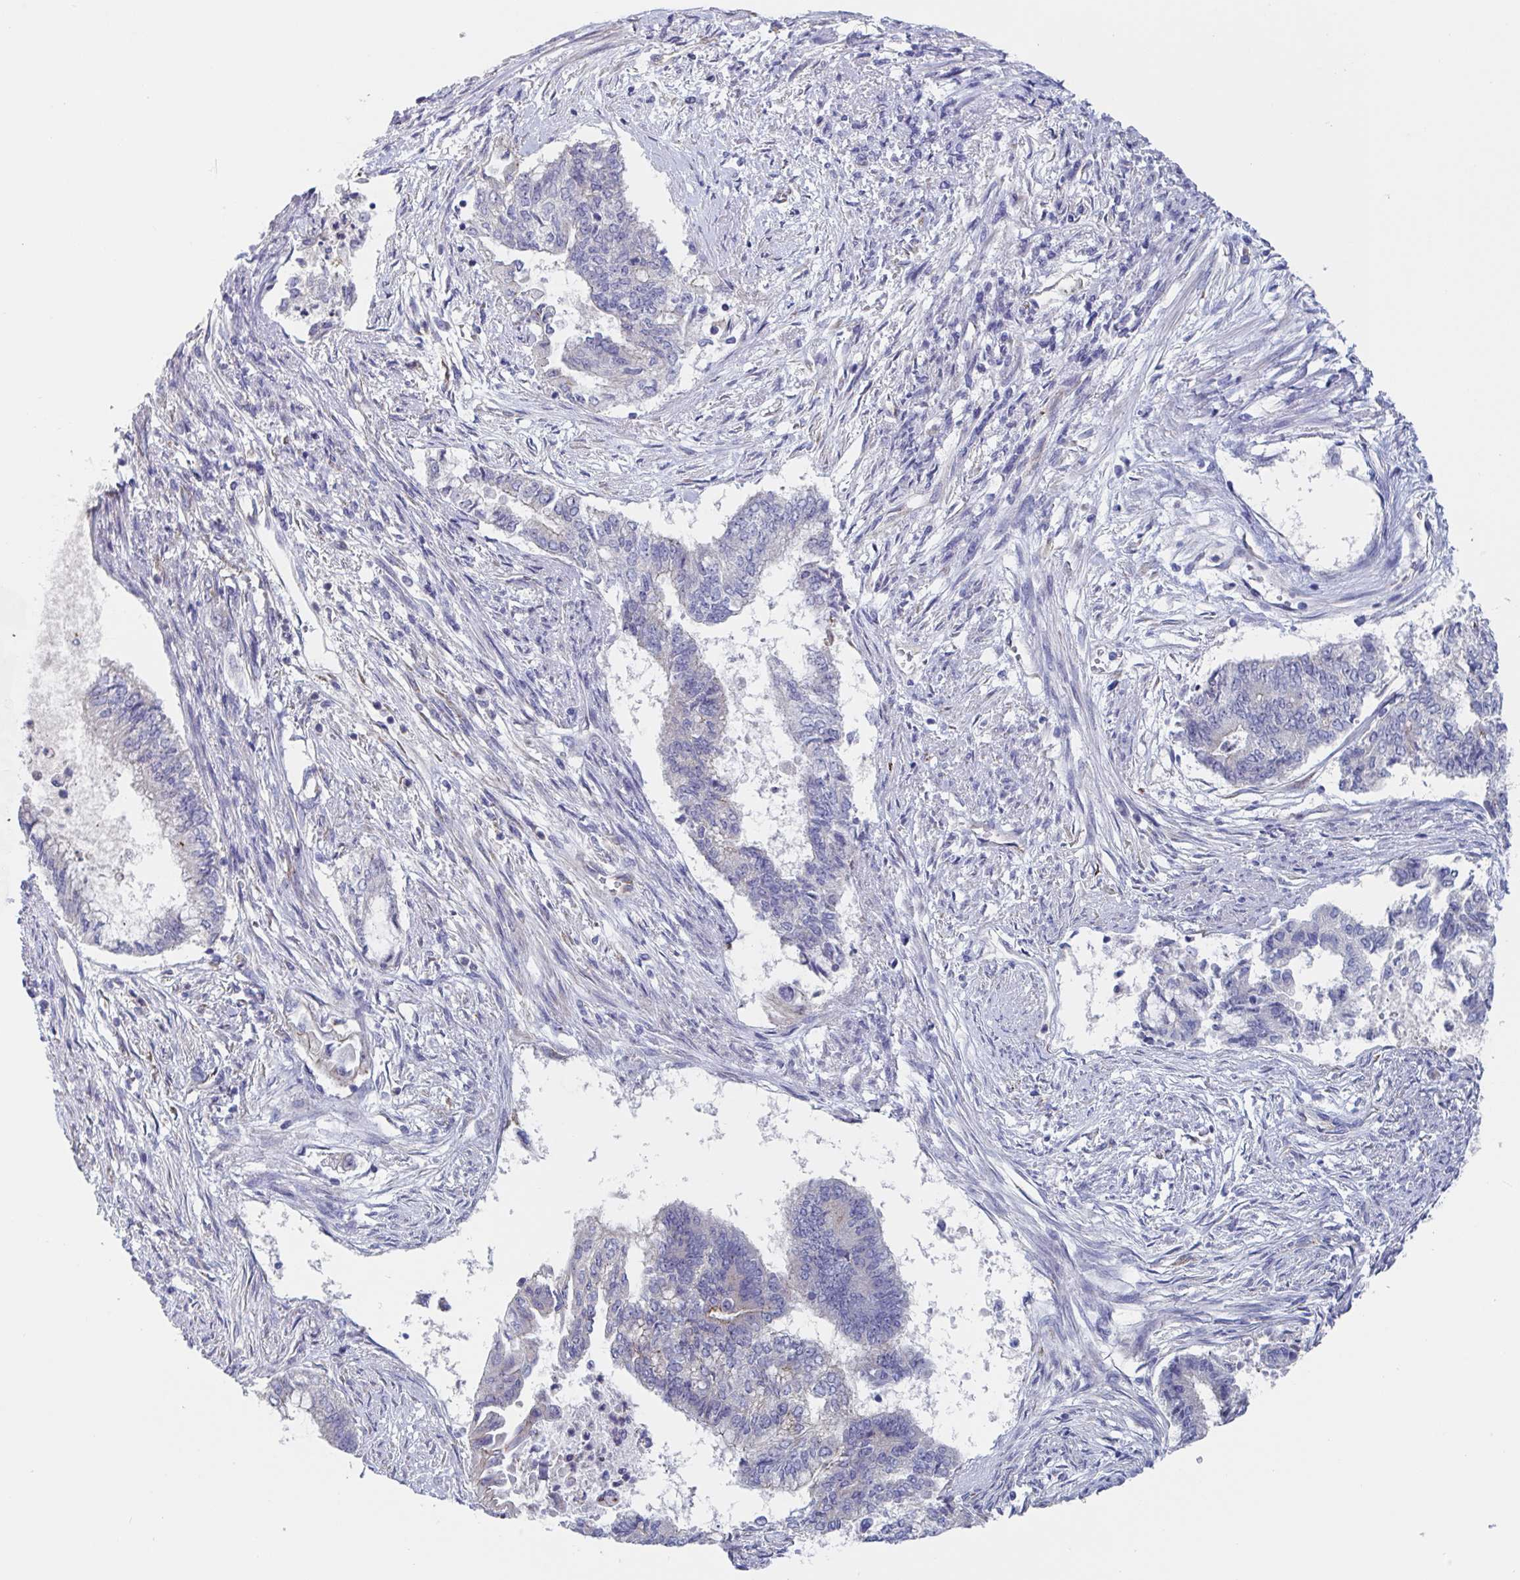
{"staining": {"intensity": "weak", "quantity": "<25%", "location": "cytoplasmic/membranous"}, "tissue": "endometrial cancer", "cell_type": "Tumor cells", "image_type": "cancer", "snomed": [{"axis": "morphology", "description": "Adenocarcinoma, NOS"}, {"axis": "topography", "description": "Endometrium"}], "caption": "Immunohistochemistry (IHC) histopathology image of endometrial cancer (adenocarcinoma) stained for a protein (brown), which shows no staining in tumor cells. (Stains: DAB immunohistochemistry (IHC) with hematoxylin counter stain, Microscopy: brightfield microscopy at high magnification).", "gene": "ST14", "patient": {"sex": "female", "age": 65}}